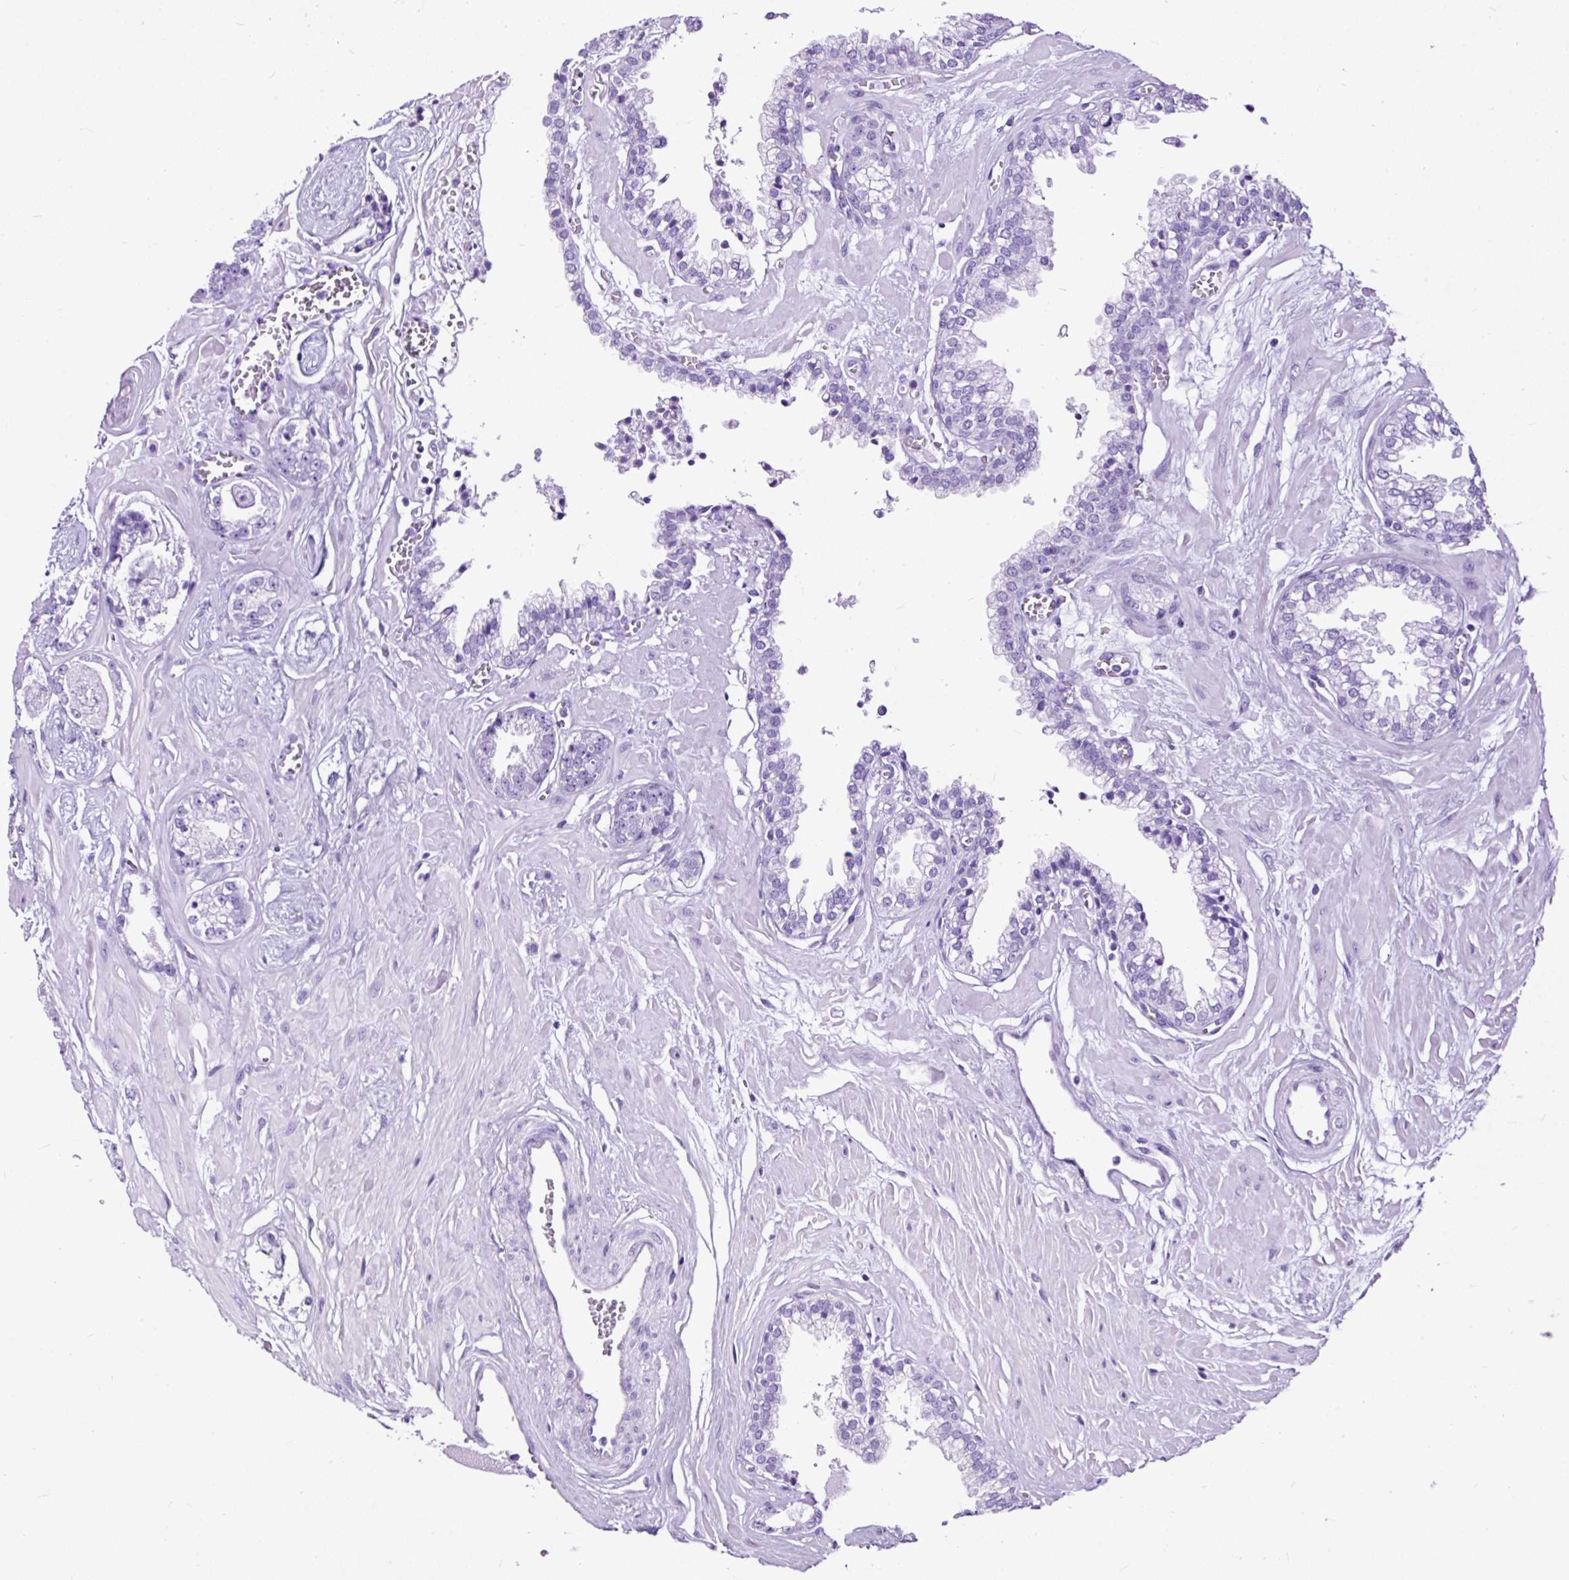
{"staining": {"intensity": "negative", "quantity": "none", "location": "none"}, "tissue": "prostate cancer", "cell_type": "Tumor cells", "image_type": "cancer", "snomed": [{"axis": "morphology", "description": "Adenocarcinoma, Low grade"}, {"axis": "topography", "description": "Prostate"}], "caption": "The immunohistochemistry histopathology image has no significant staining in tumor cells of prostate cancer tissue.", "gene": "NTS", "patient": {"sex": "male", "age": 60}}